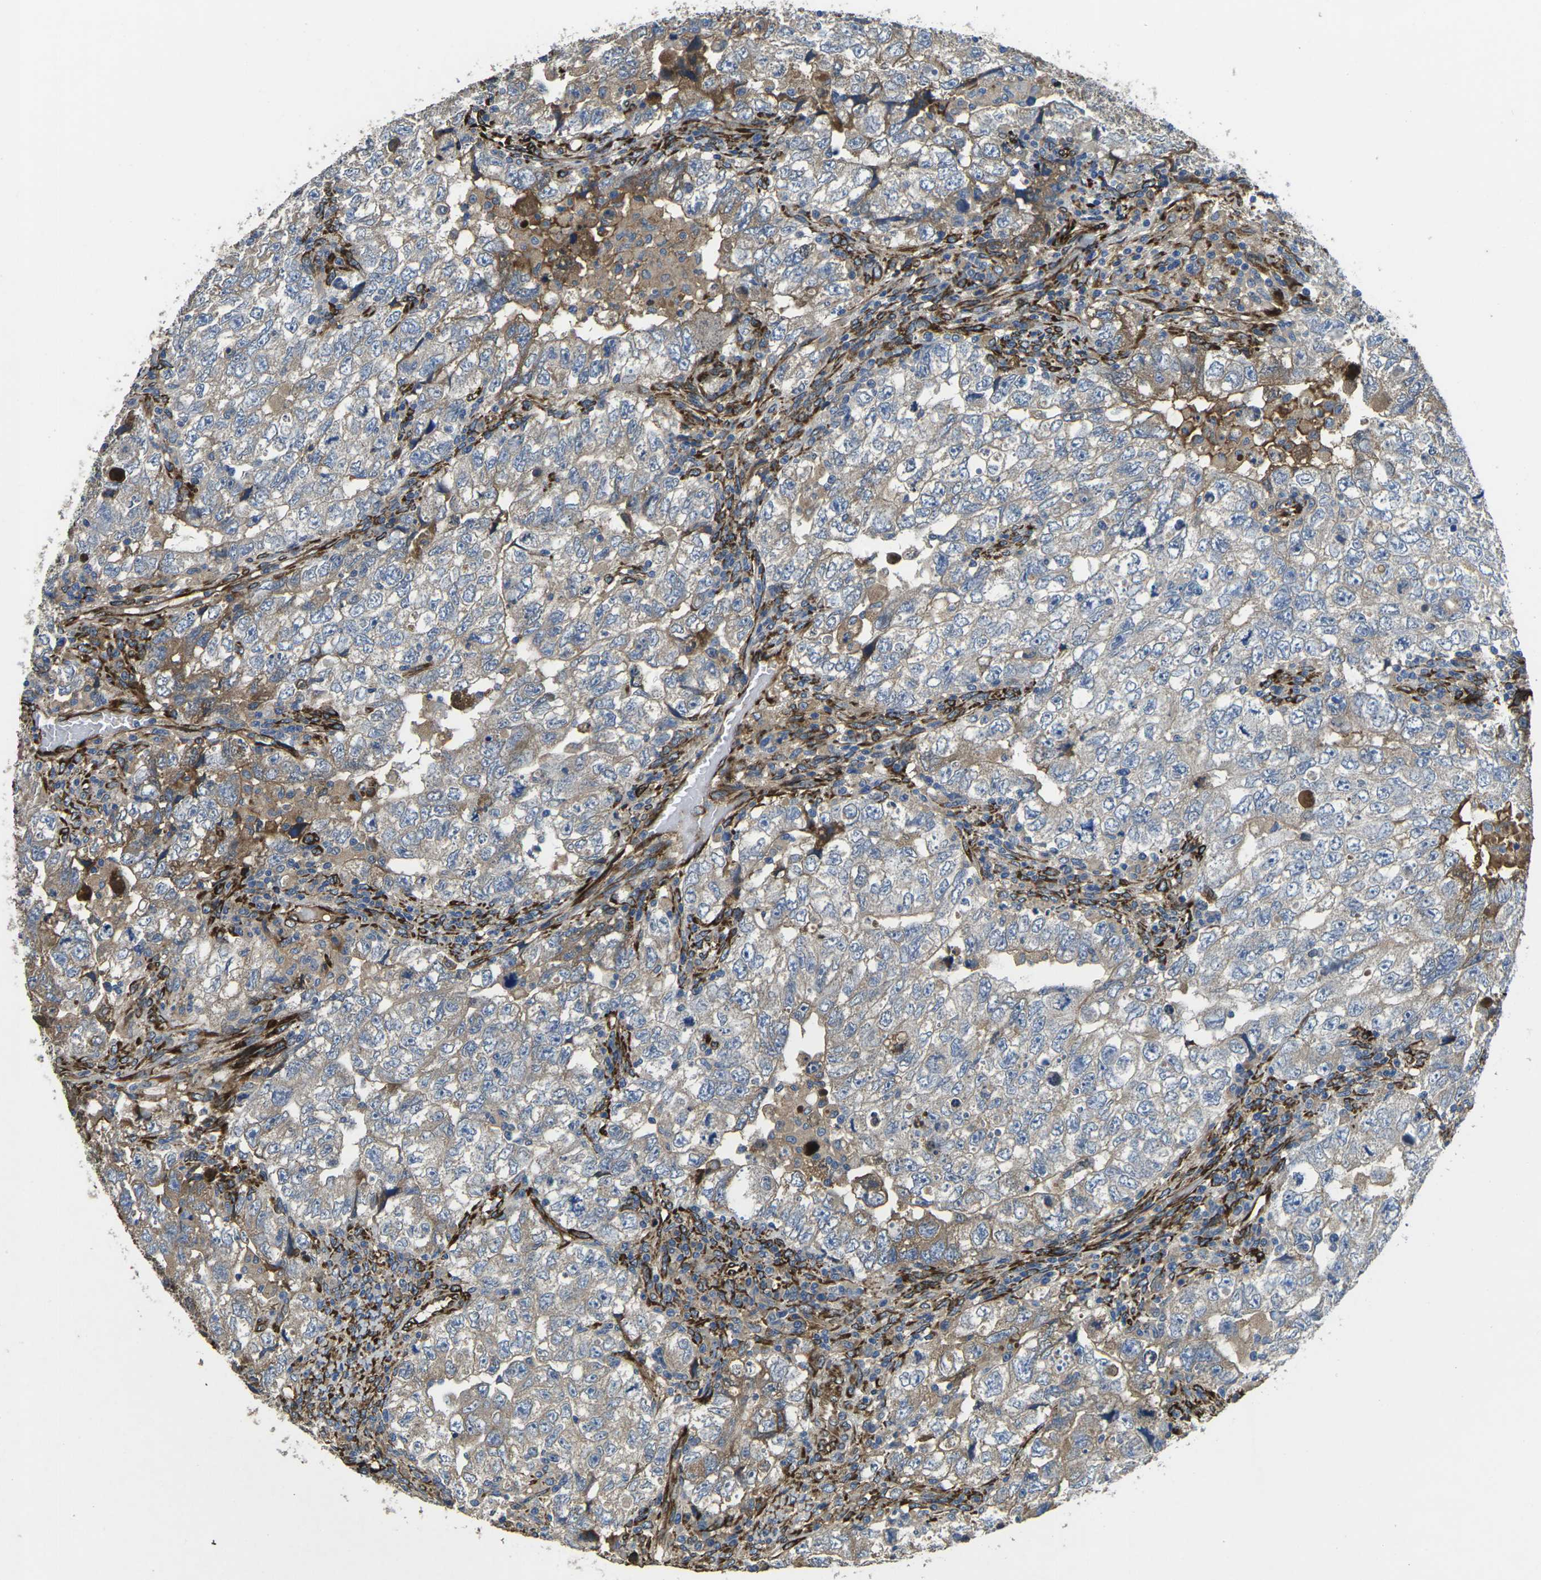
{"staining": {"intensity": "weak", "quantity": "<25%", "location": "cytoplasmic/membranous"}, "tissue": "testis cancer", "cell_type": "Tumor cells", "image_type": "cancer", "snomed": [{"axis": "morphology", "description": "Seminoma, NOS"}, {"axis": "topography", "description": "Testis"}], "caption": "Immunohistochemistry image of neoplastic tissue: testis cancer (seminoma) stained with DAB (3,3'-diaminobenzidine) exhibits no significant protein staining in tumor cells. (DAB (3,3'-diaminobenzidine) IHC visualized using brightfield microscopy, high magnification).", "gene": "PDZD8", "patient": {"sex": "male", "age": 22}}